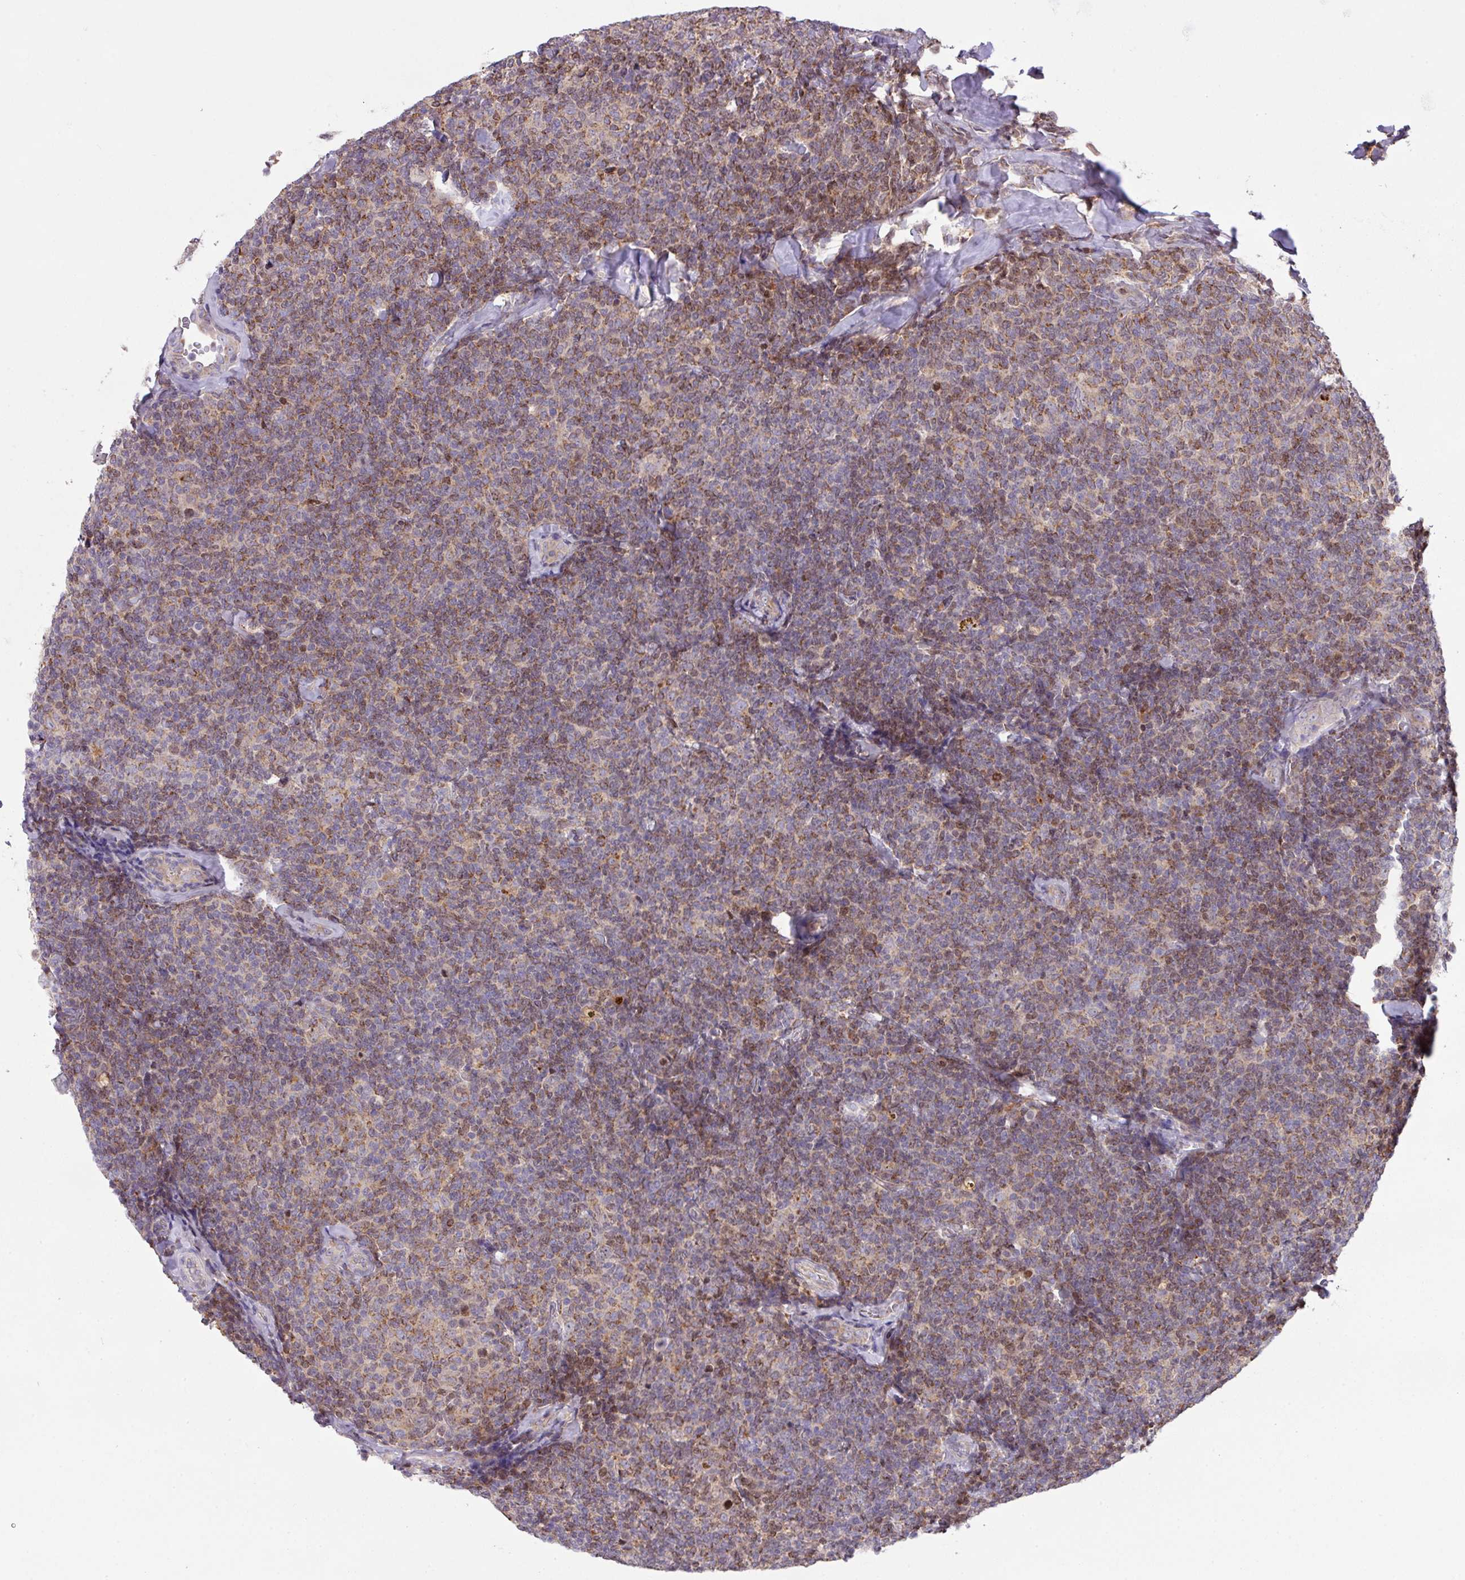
{"staining": {"intensity": "moderate", "quantity": ">75%", "location": "cytoplasmic/membranous"}, "tissue": "lymphoma", "cell_type": "Tumor cells", "image_type": "cancer", "snomed": [{"axis": "morphology", "description": "Malignant lymphoma, non-Hodgkin's type, Low grade"}, {"axis": "topography", "description": "Lymph node"}], "caption": "High-power microscopy captured an immunohistochemistry (IHC) micrograph of lymphoma, revealing moderate cytoplasmic/membranous expression in approximately >75% of tumor cells. (Stains: DAB in brown, nuclei in blue, Microscopy: brightfield microscopy at high magnification).", "gene": "ZNF394", "patient": {"sex": "female", "age": 56}}